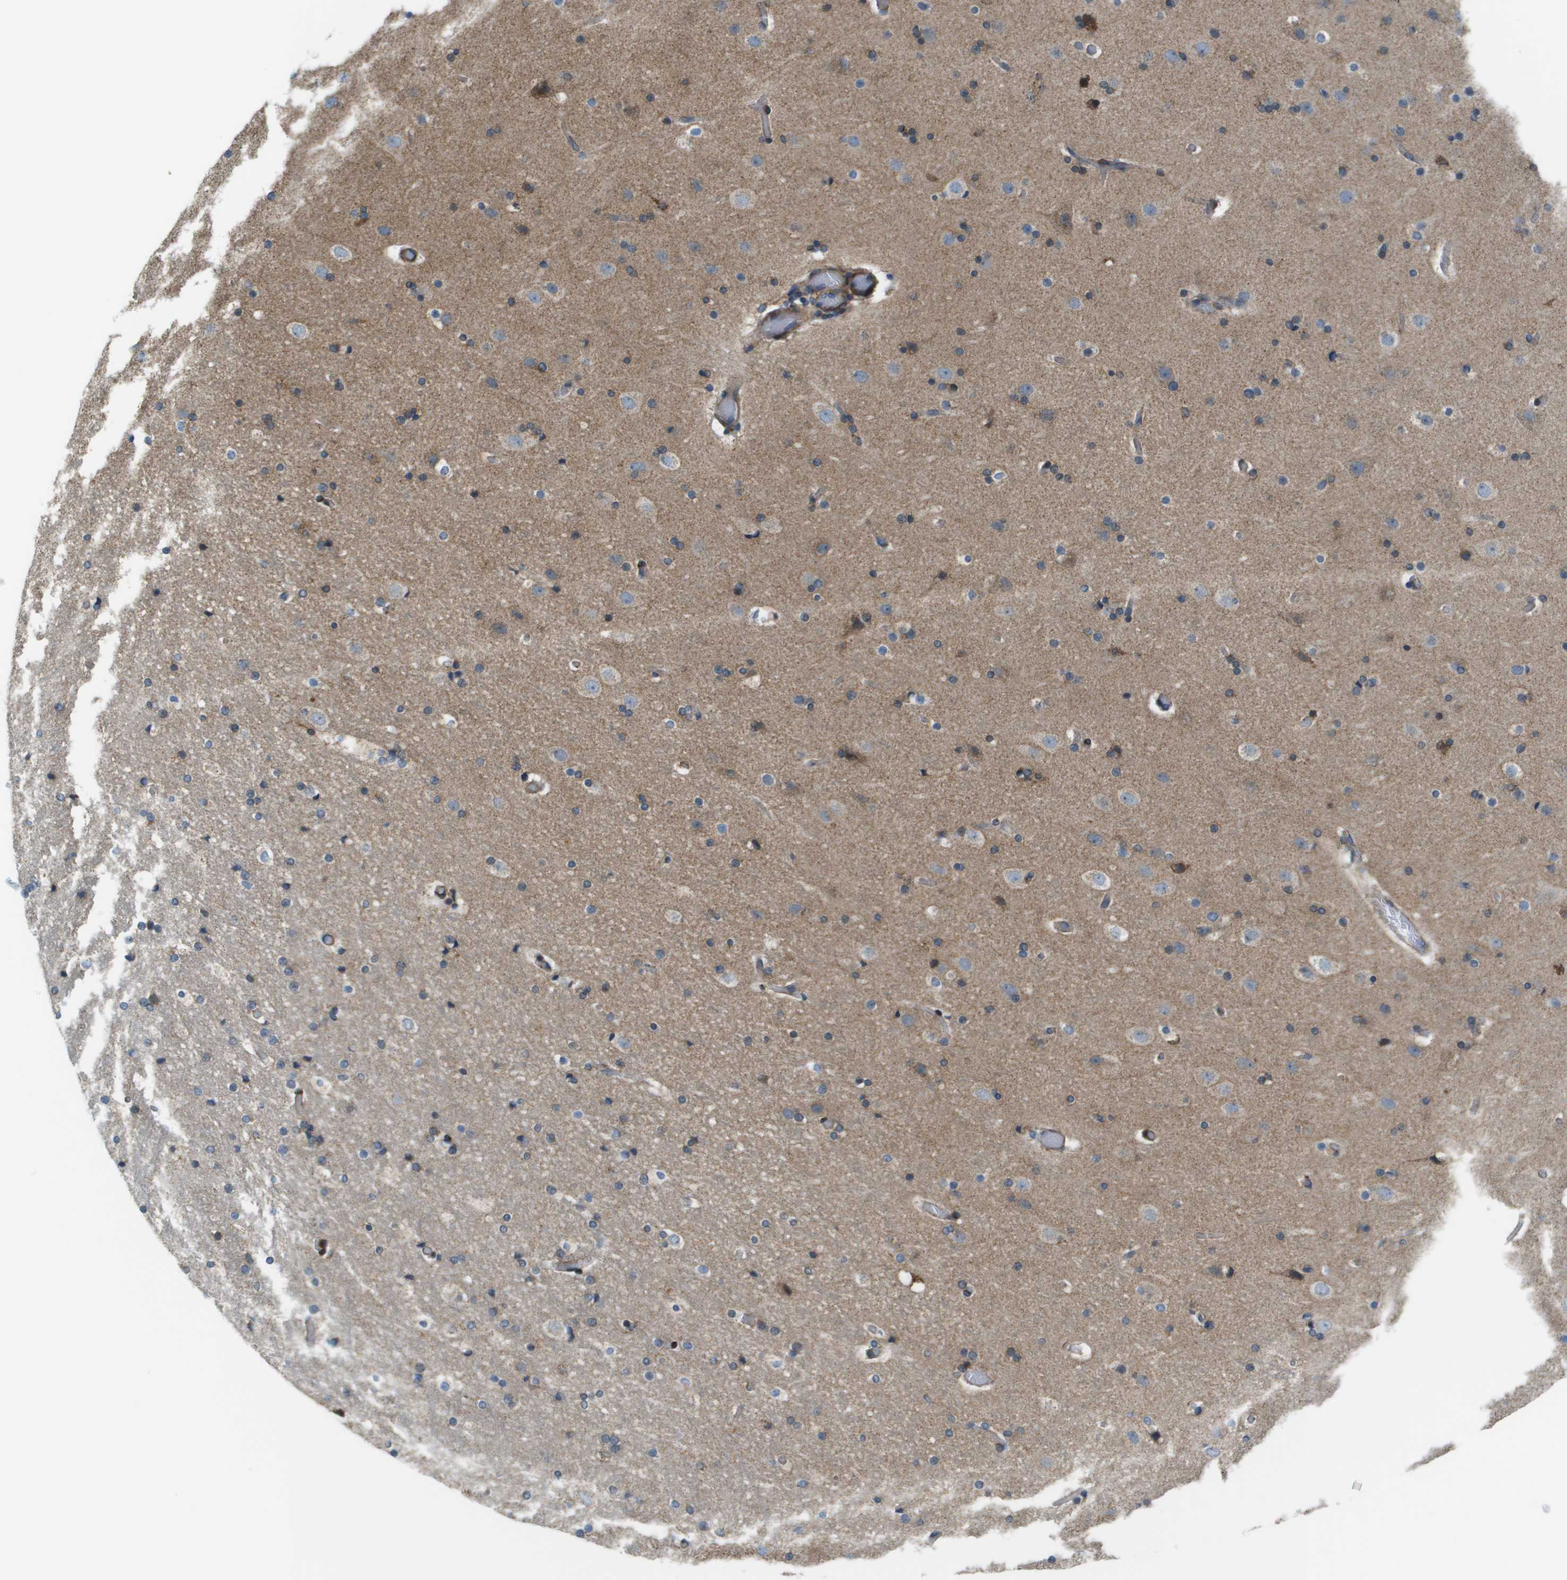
{"staining": {"intensity": "weak", "quantity": ">75%", "location": "cytoplasmic/membranous"}, "tissue": "cerebral cortex", "cell_type": "Endothelial cells", "image_type": "normal", "snomed": [{"axis": "morphology", "description": "Normal tissue, NOS"}, {"axis": "topography", "description": "Cerebral cortex"}], "caption": "IHC of normal cerebral cortex demonstrates low levels of weak cytoplasmic/membranous staining in approximately >75% of endothelial cells. (DAB IHC with brightfield microscopy, high magnification).", "gene": "TAOK3", "patient": {"sex": "male", "age": 57}}